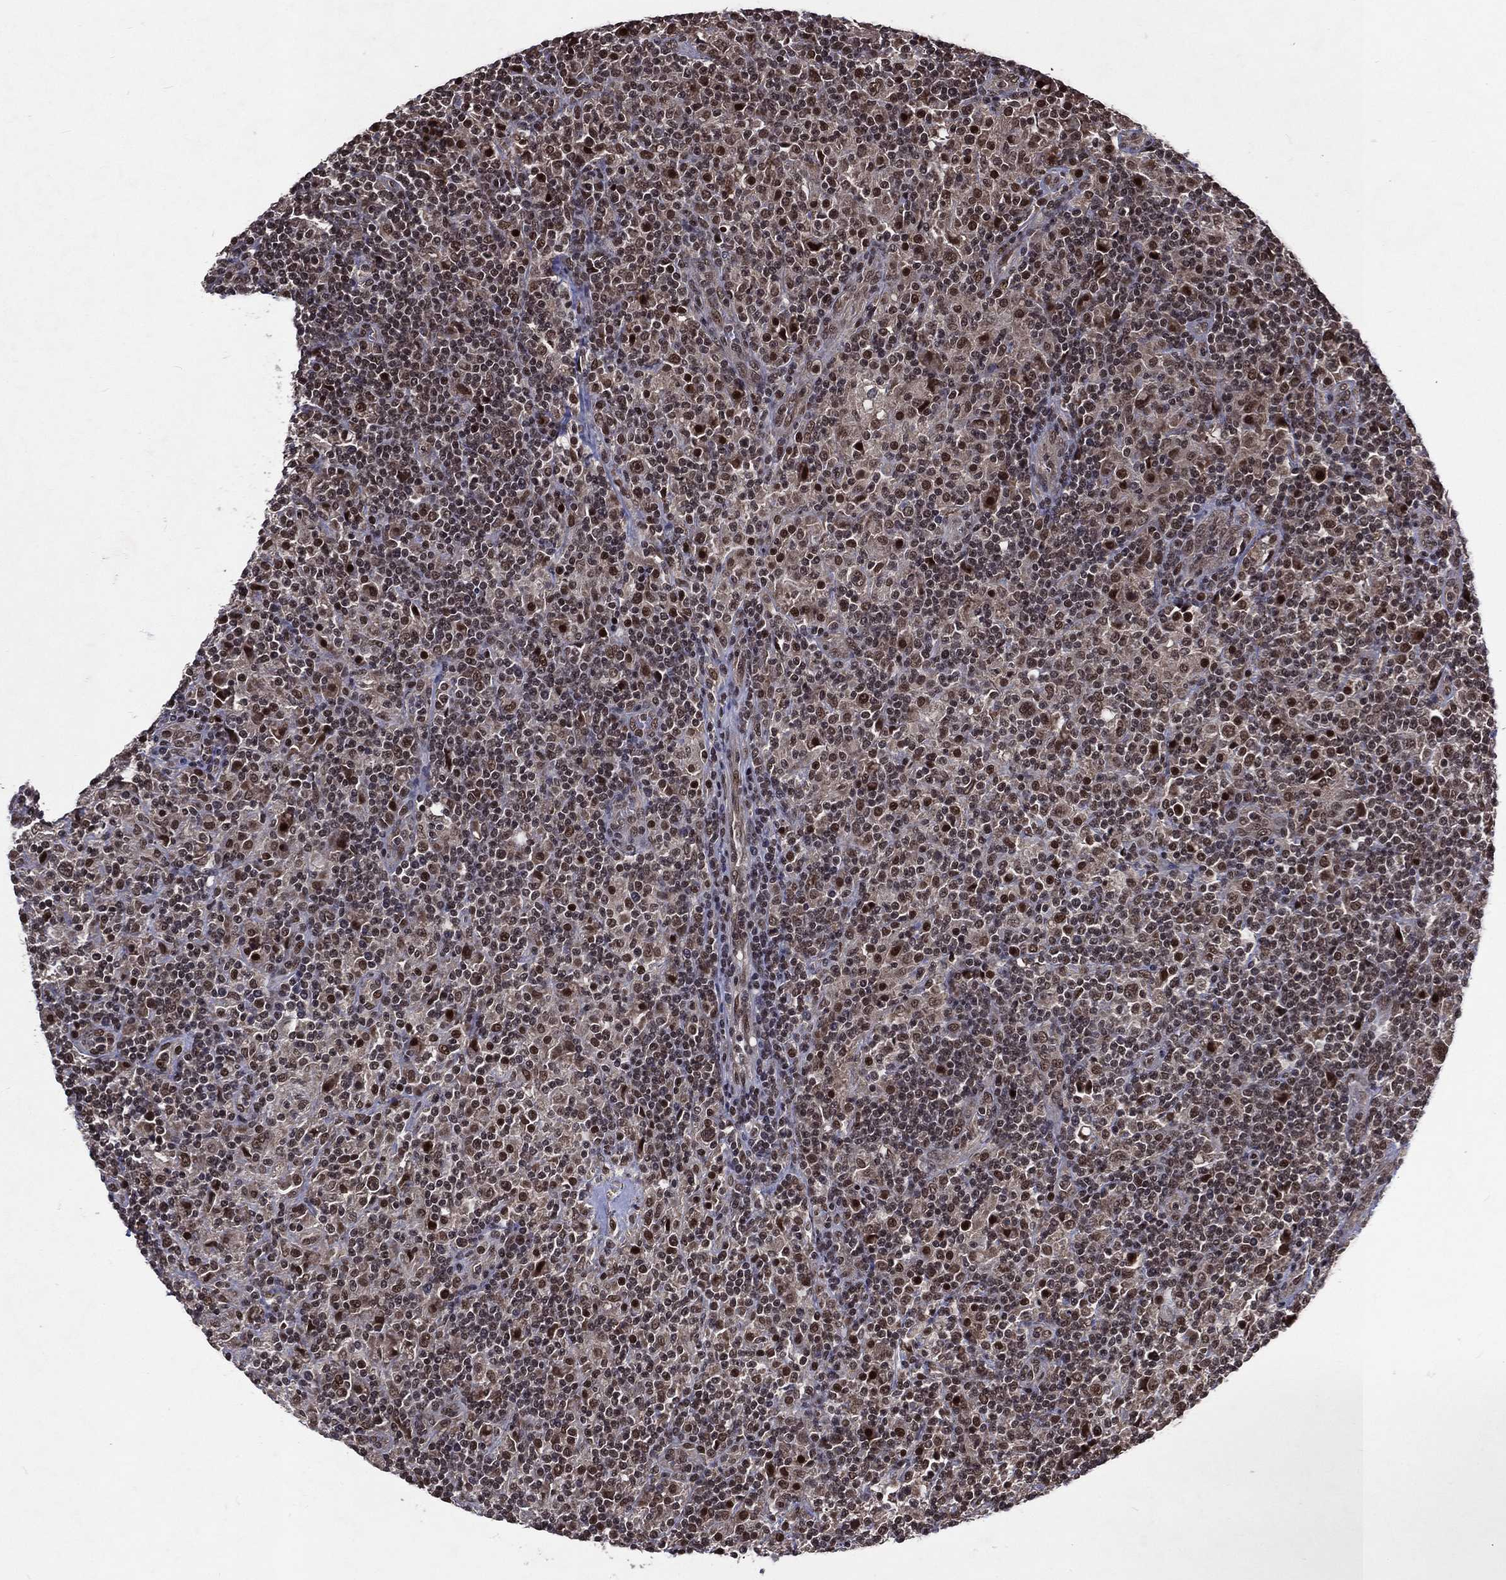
{"staining": {"intensity": "strong", "quantity": ">75%", "location": "nuclear"}, "tissue": "lymphoma", "cell_type": "Tumor cells", "image_type": "cancer", "snomed": [{"axis": "morphology", "description": "Hodgkin's disease, NOS"}, {"axis": "topography", "description": "Lymph node"}], "caption": "Lymphoma tissue shows strong nuclear positivity in about >75% of tumor cells, visualized by immunohistochemistry.", "gene": "DMAP1", "patient": {"sex": "male", "age": 70}}